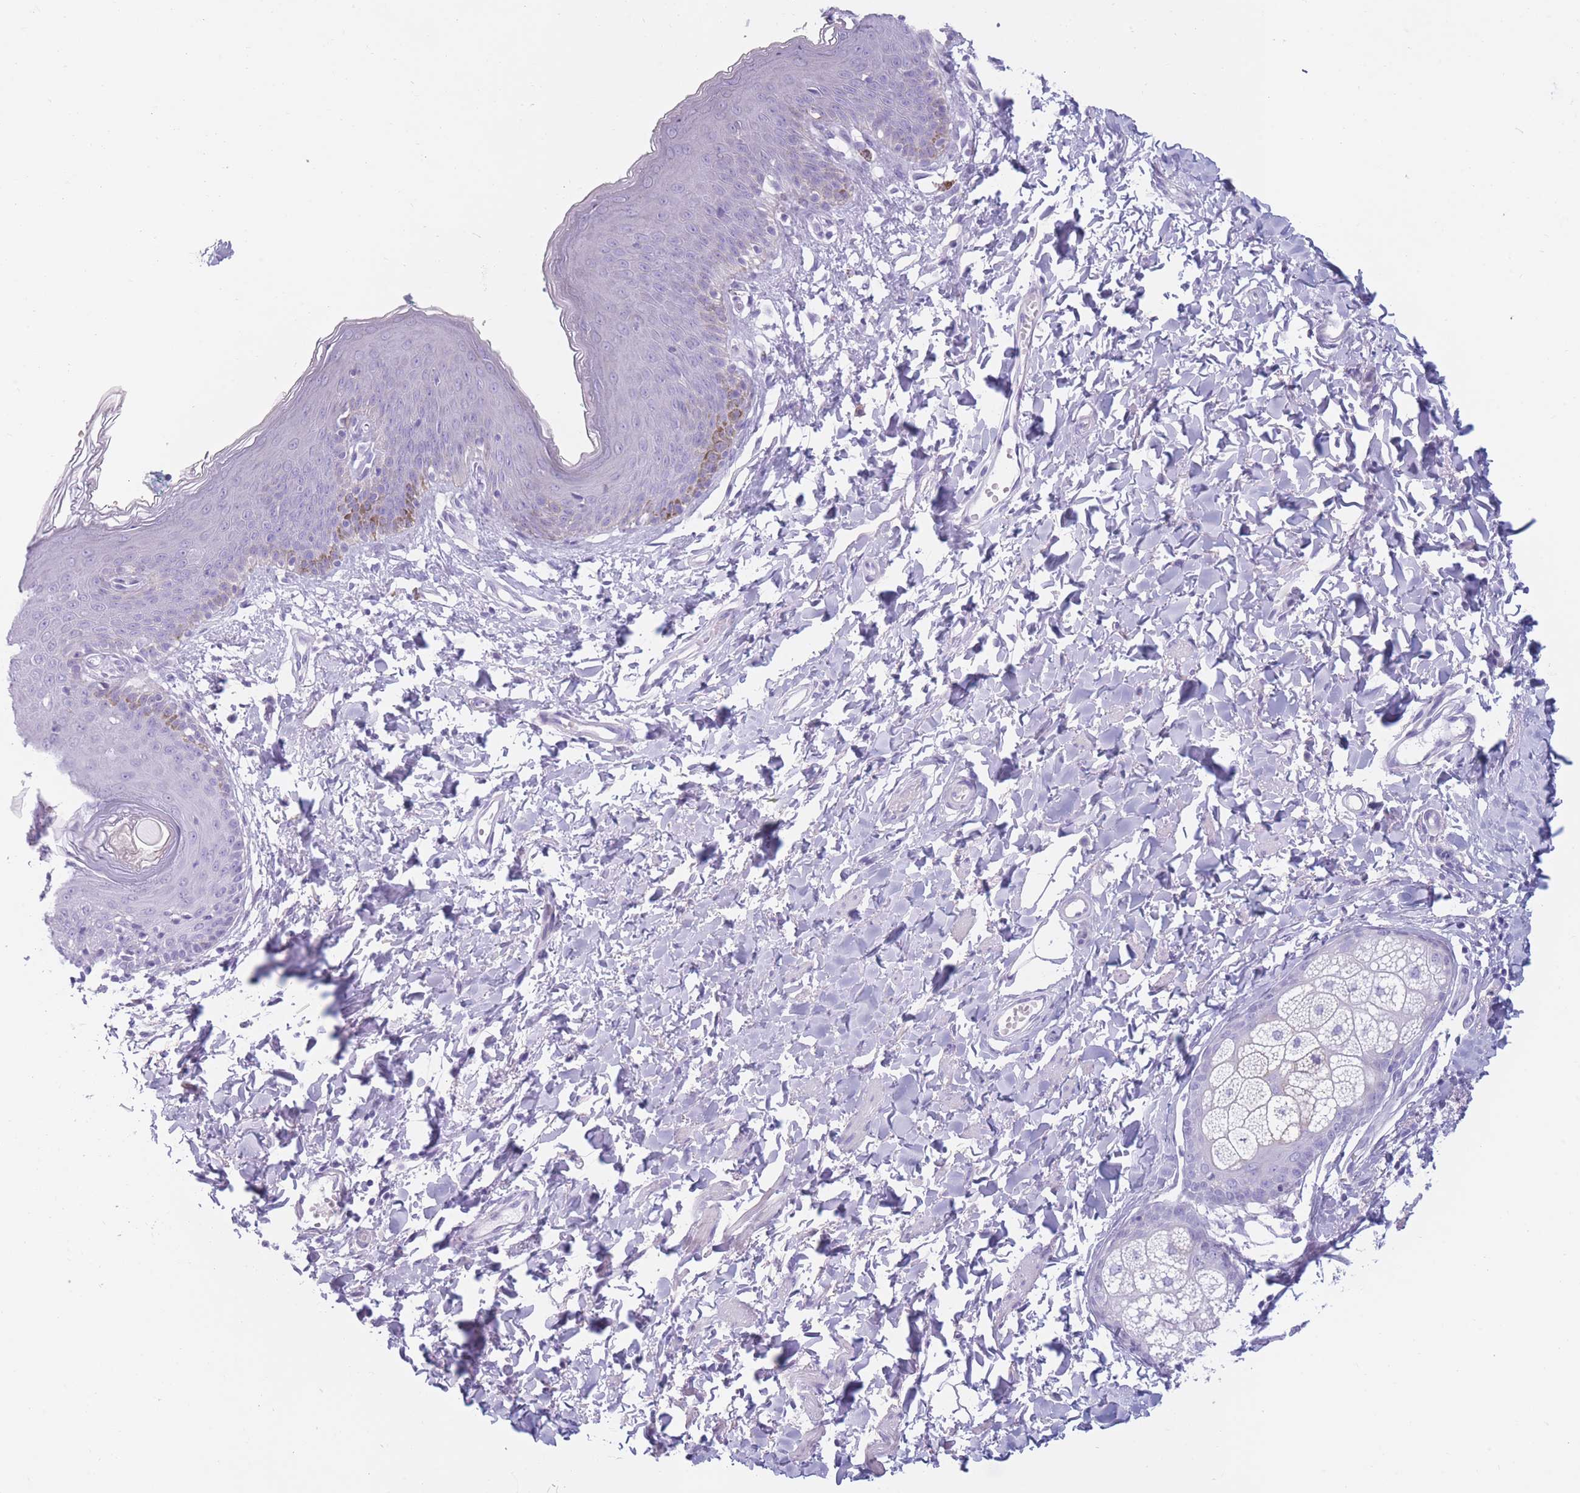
{"staining": {"intensity": "negative", "quantity": "none", "location": "none"}, "tissue": "skin", "cell_type": "Epidermal cells", "image_type": "normal", "snomed": [{"axis": "morphology", "description": "Normal tissue, NOS"}, {"axis": "topography", "description": "Vulva"}], "caption": "A high-resolution image shows IHC staining of unremarkable skin, which reveals no significant staining in epidermal cells. Nuclei are stained in blue.", "gene": "COL27A1", "patient": {"sex": "female", "age": 66}}